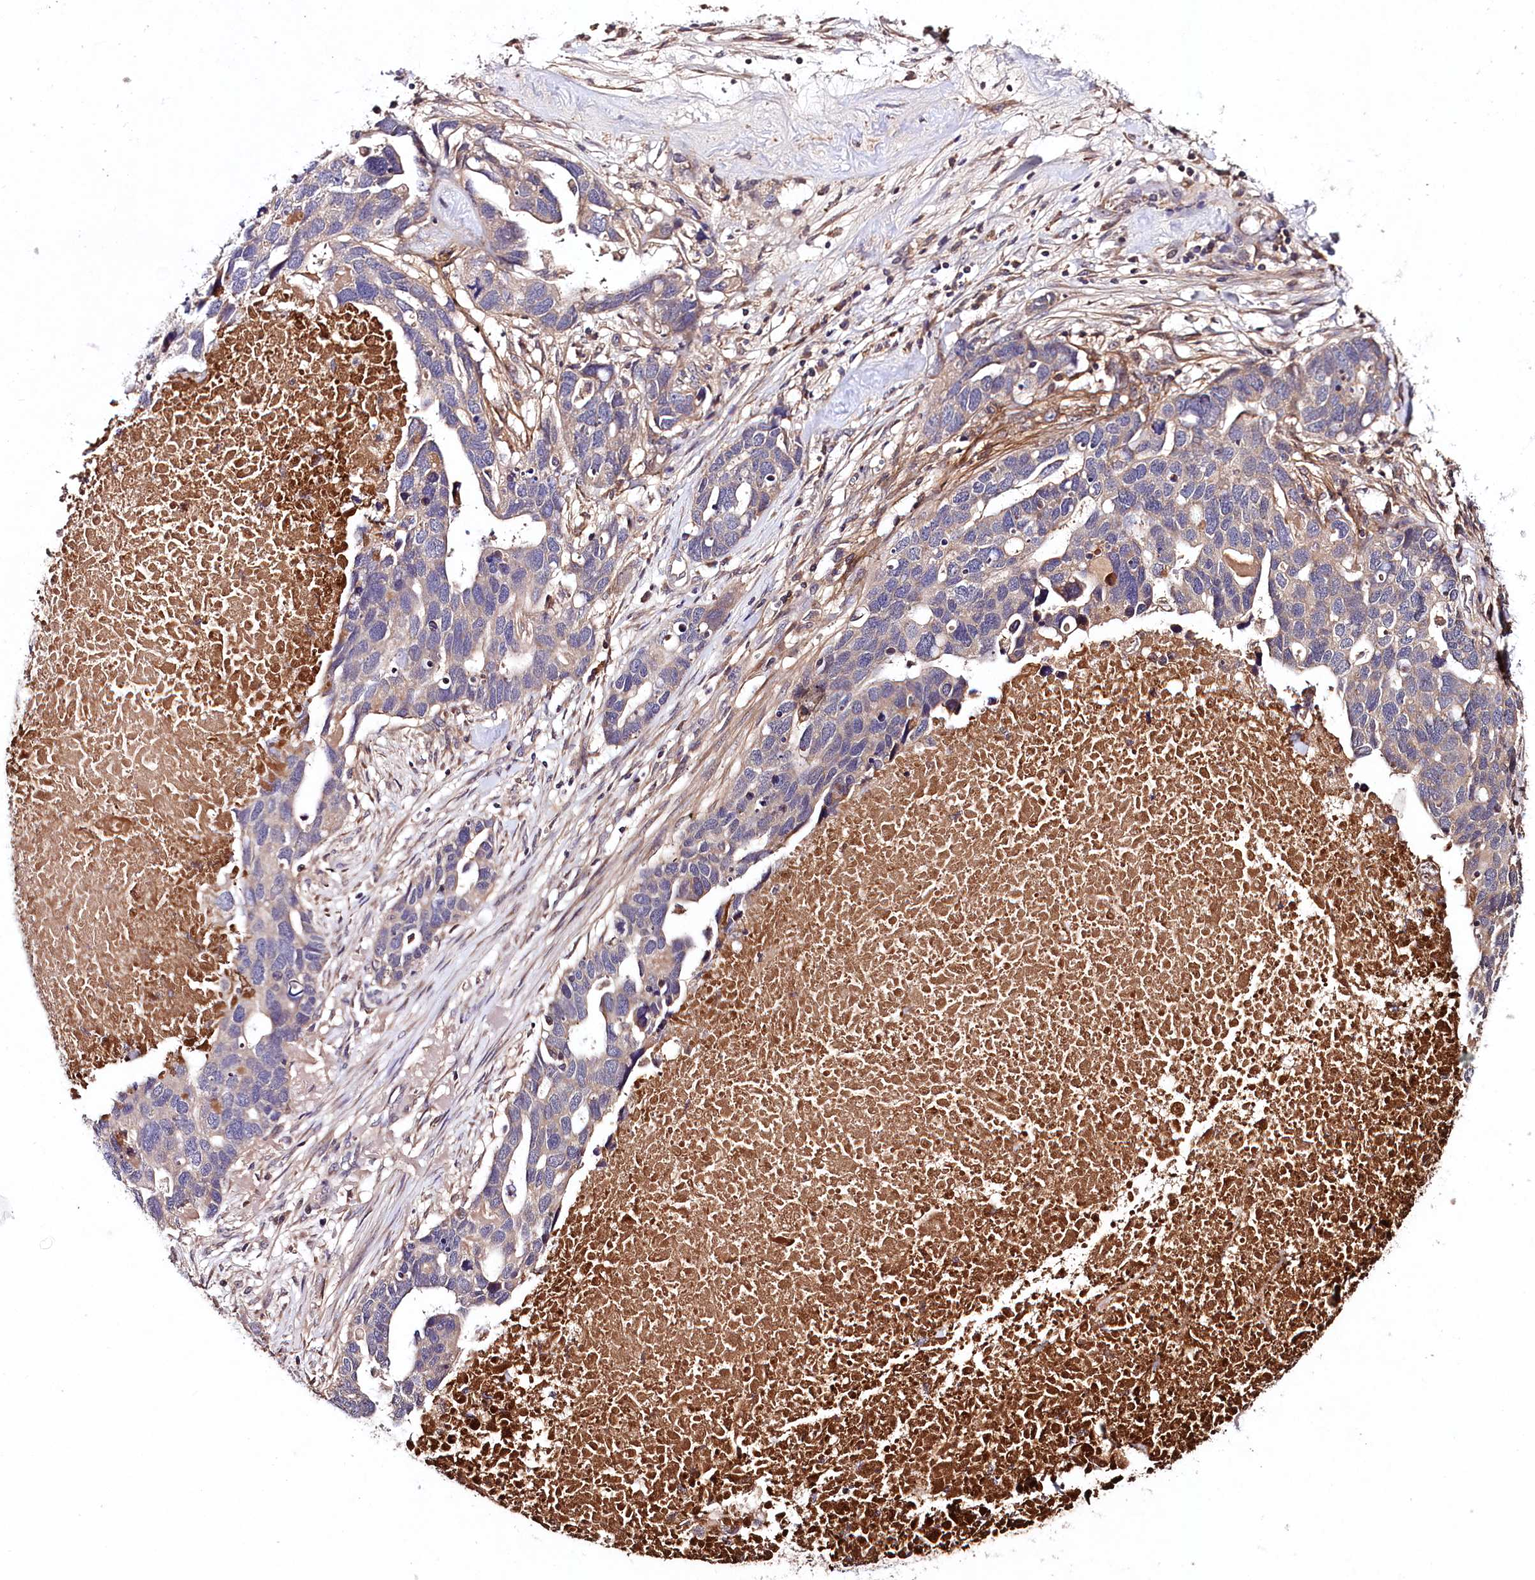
{"staining": {"intensity": "weak", "quantity": "25%-75%", "location": "cytoplasmic/membranous"}, "tissue": "ovarian cancer", "cell_type": "Tumor cells", "image_type": "cancer", "snomed": [{"axis": "morphology", "description": "Cystadenocarcinoma, serous, NOS"}, {"axis": "topography", "description": "Ovary"}], "caption": "High-magnification brightfield microscopy of ovarian serous cystadenocarcinoma stained with DAB (brown) and counterstained with hematoxylin (blue). tumor cells exhibit weak cytoplasmic/membranous staining is present in approximately25%-75% of cells.", "gene": "TNPO3", "patient": {"sex": "female", "age": 54}}